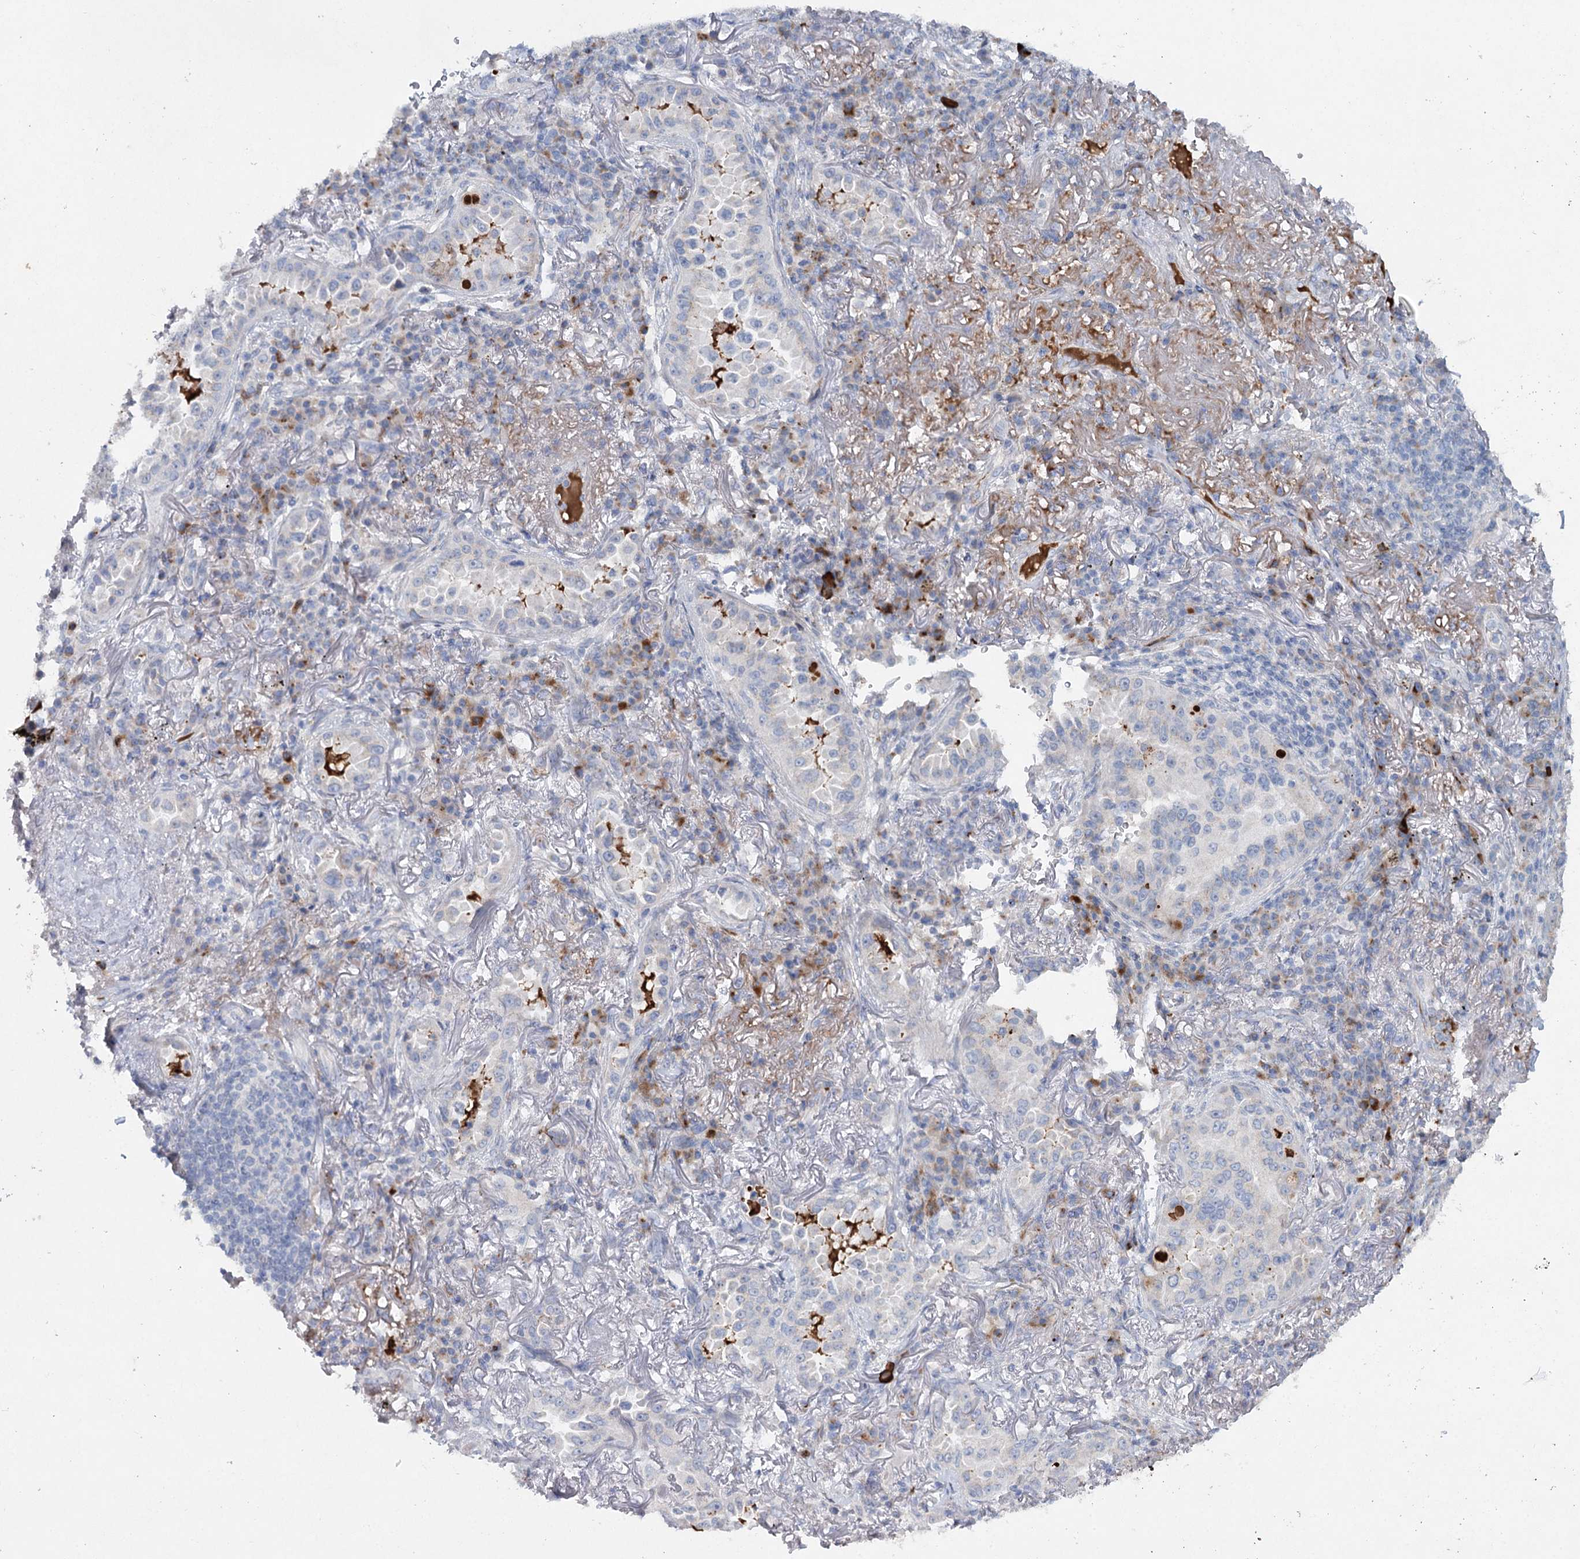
{"staining": {"intensity": "negative", "quantity": "none", "location": "none"}, "tissue": "lung cancer", "cell_type": "Tumor cells", "image_type": "cancer", "snomed": [{"axis": "morphology", "description": "Adenocarcinoma, NOS"}, {"axis": "topography", "description": "Lung"}], "caption": "There is no significant positivity in tumor cells of adenocarcinoma (lung).", "gene": "RFX6", "patient": {"sex": "female", "age": 69}}